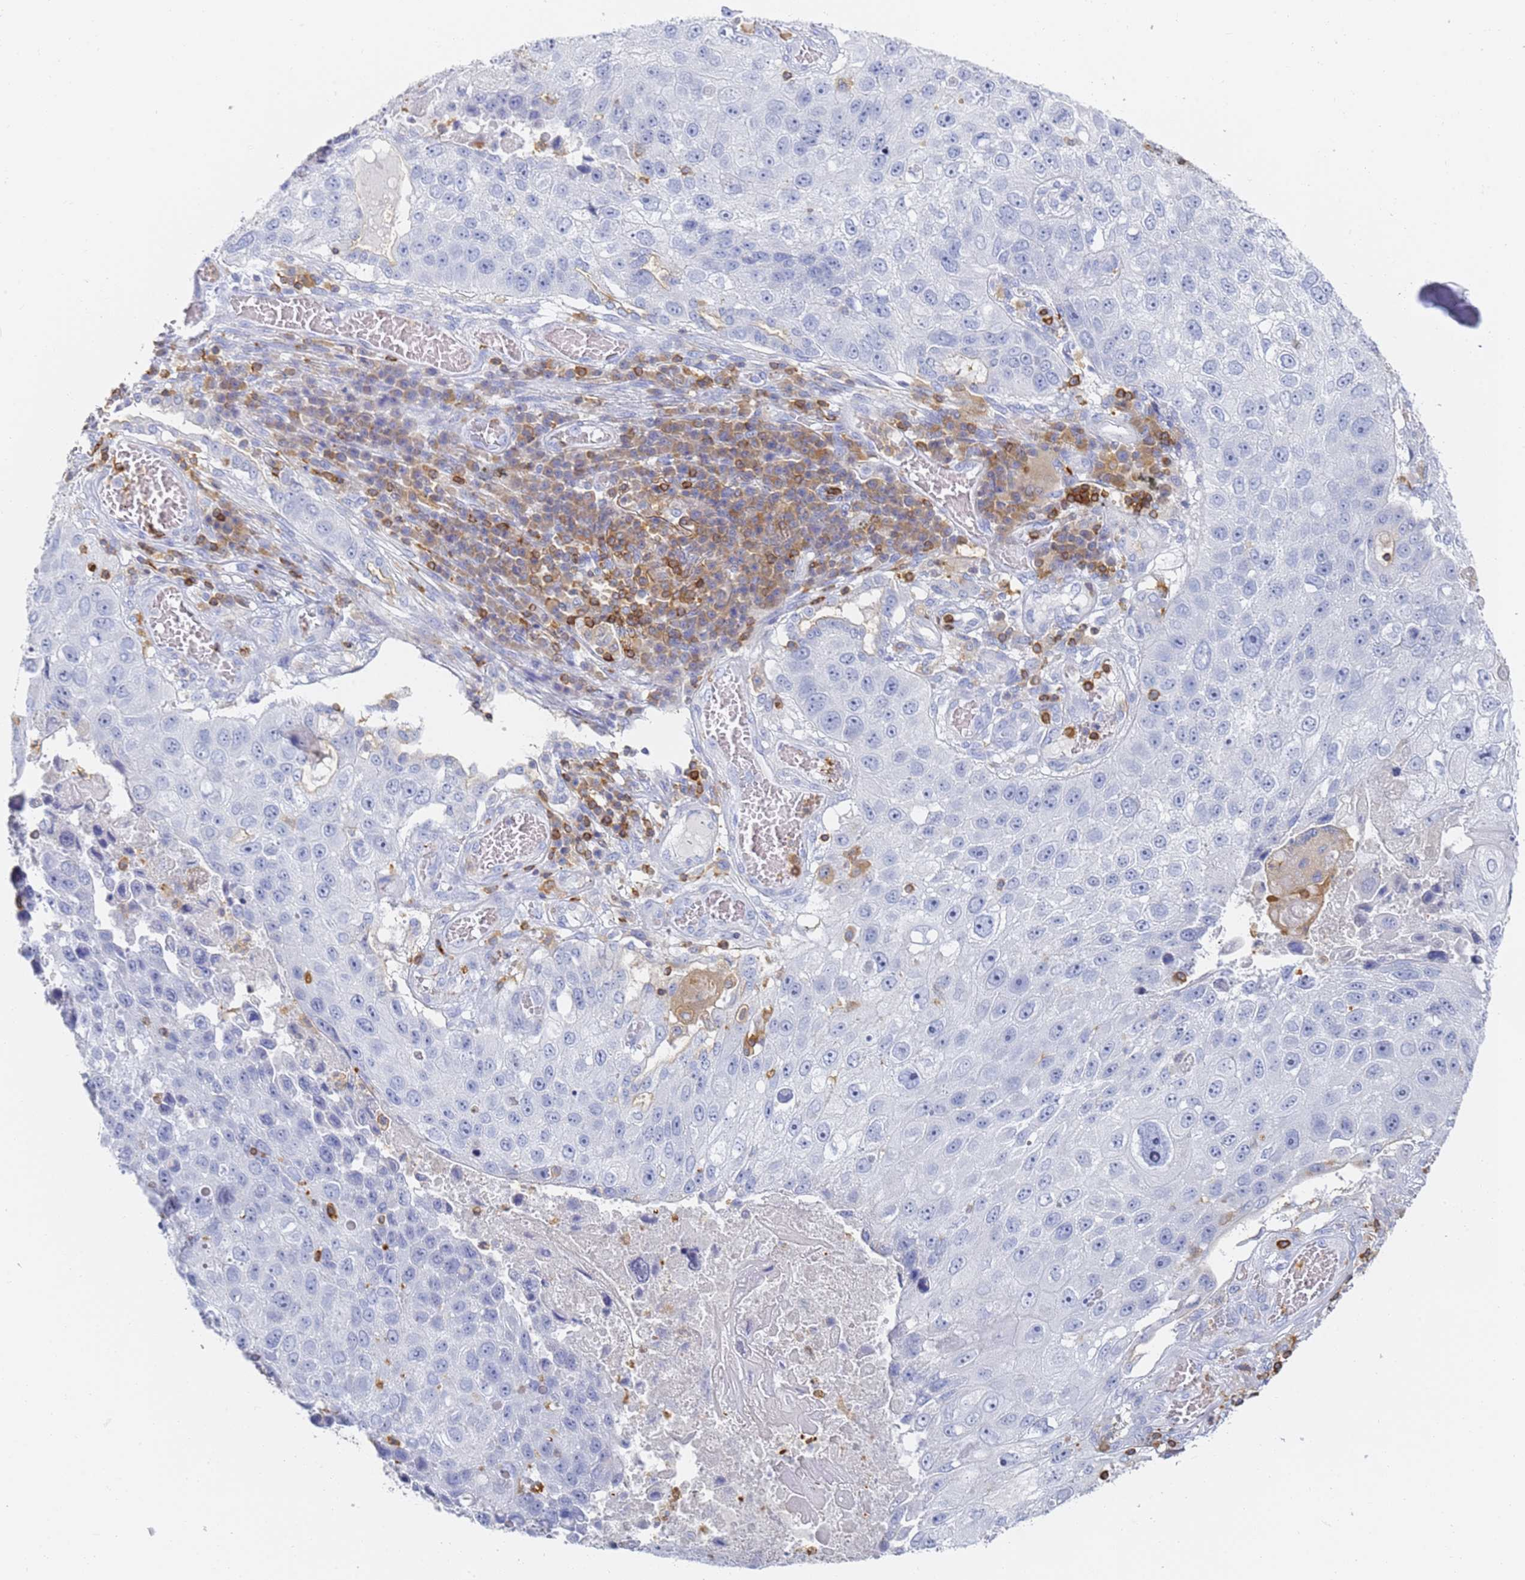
{"staining": {"intensity": "negative", "quantity": "none", "location": "none"}, "tissue": "lung cancer", "cell_type": "Tumor cells", "image_type": "cancer", "snomed": [{"axis": "morphology", "description": "Squamous cell carcinoma, NOS"}, {"axis": "topography", "description": "Lung"}], "caption": "A histopathology image of lung squamous cell carcinoma stained for a protein demonstrates no brown staining in tumor cells.", "gene": "BIN2", "patient": {"sex": "male", "age": 61}}